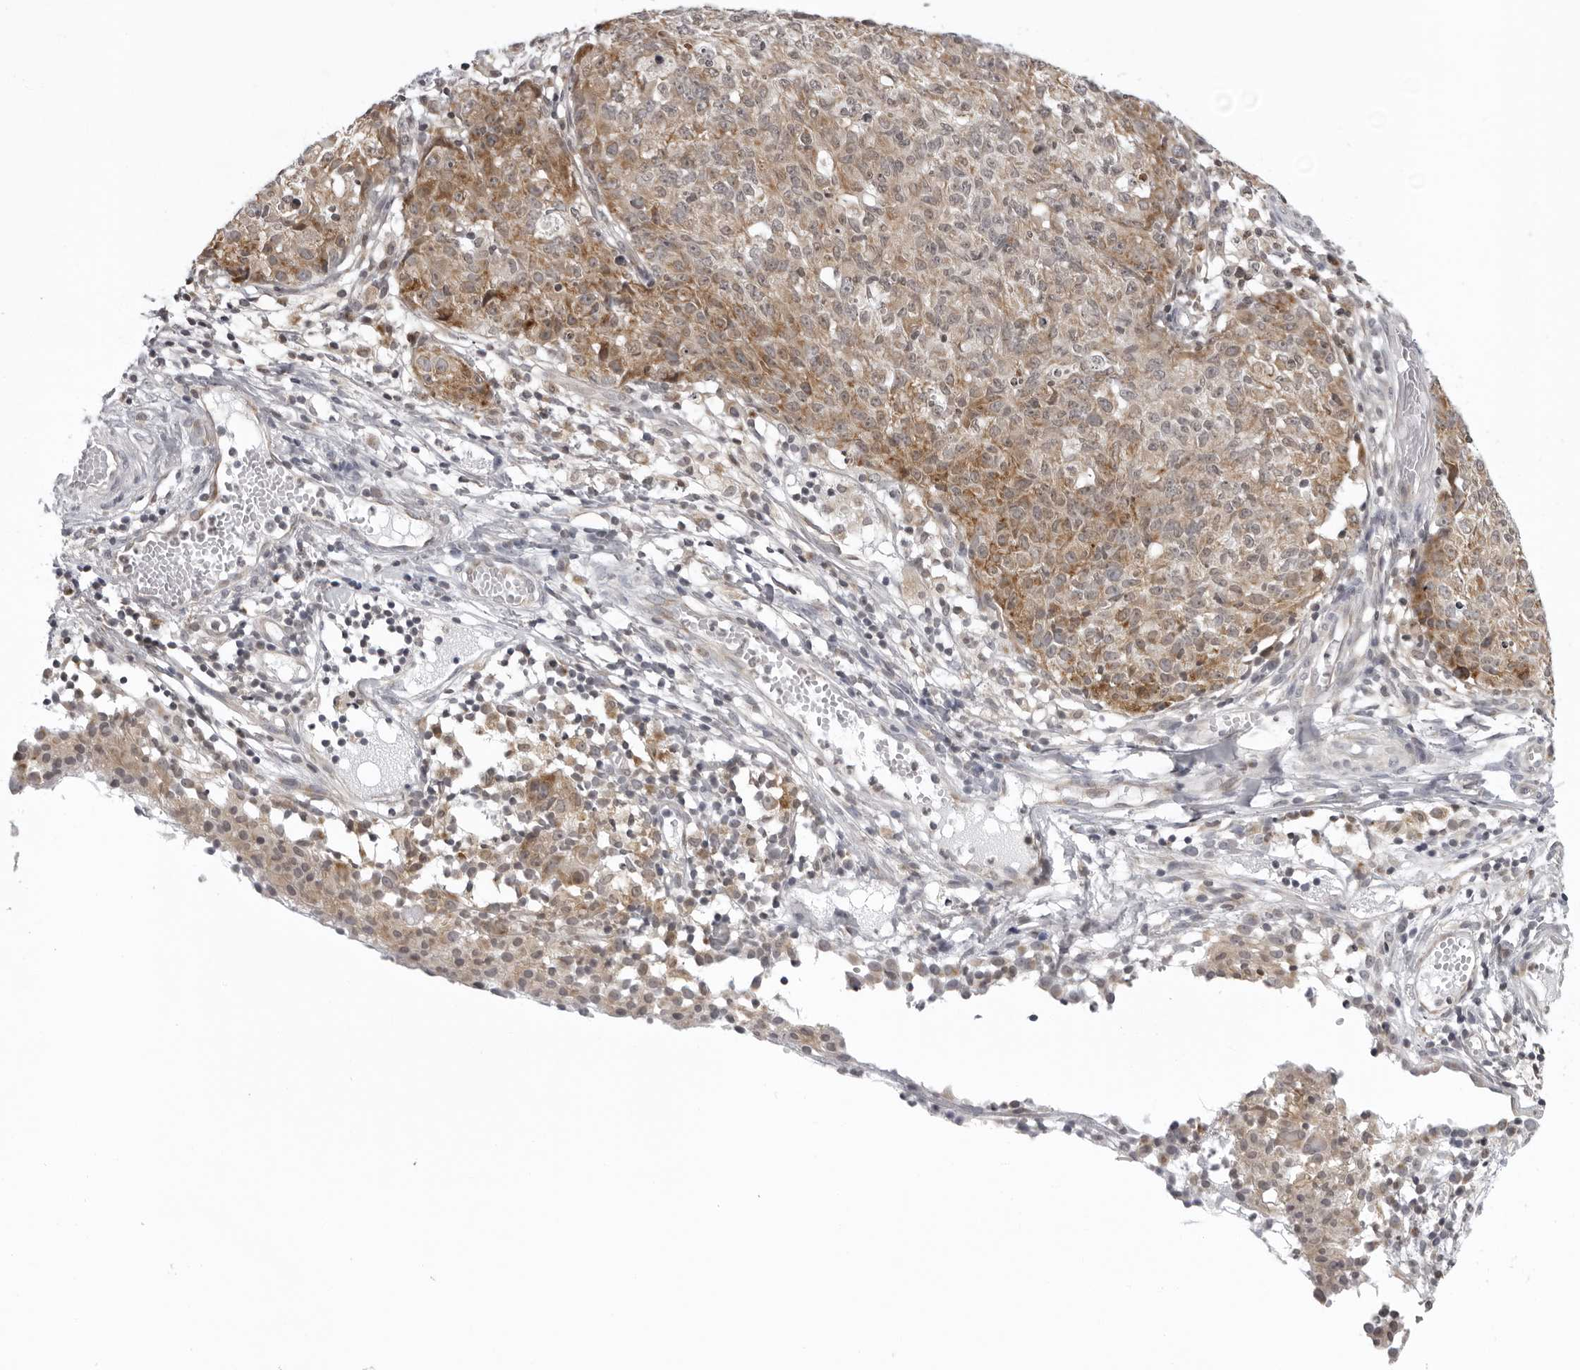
{"staining": {"intensity": "moderate", "quantity": "25%-75%", "location": "cytoplasmic/membranous"}, "tissue": "ovarian cancer", "cell_type": "Tumor cells", "image_type": "cancer", "snomed": [{"axis": "morphology", "description": "Carcinoma, endometroid"}, {"axis": "topography", "description": "Ovary"}], "caption": "Immunohistochemistry of ovarian cancer exhibits medium levels of moderate cytoplasmic/membranous staining in about 25%-75% of tumor cells.", "gene": "MRPS15", "patient": {"sex": "female", "age": 42}}